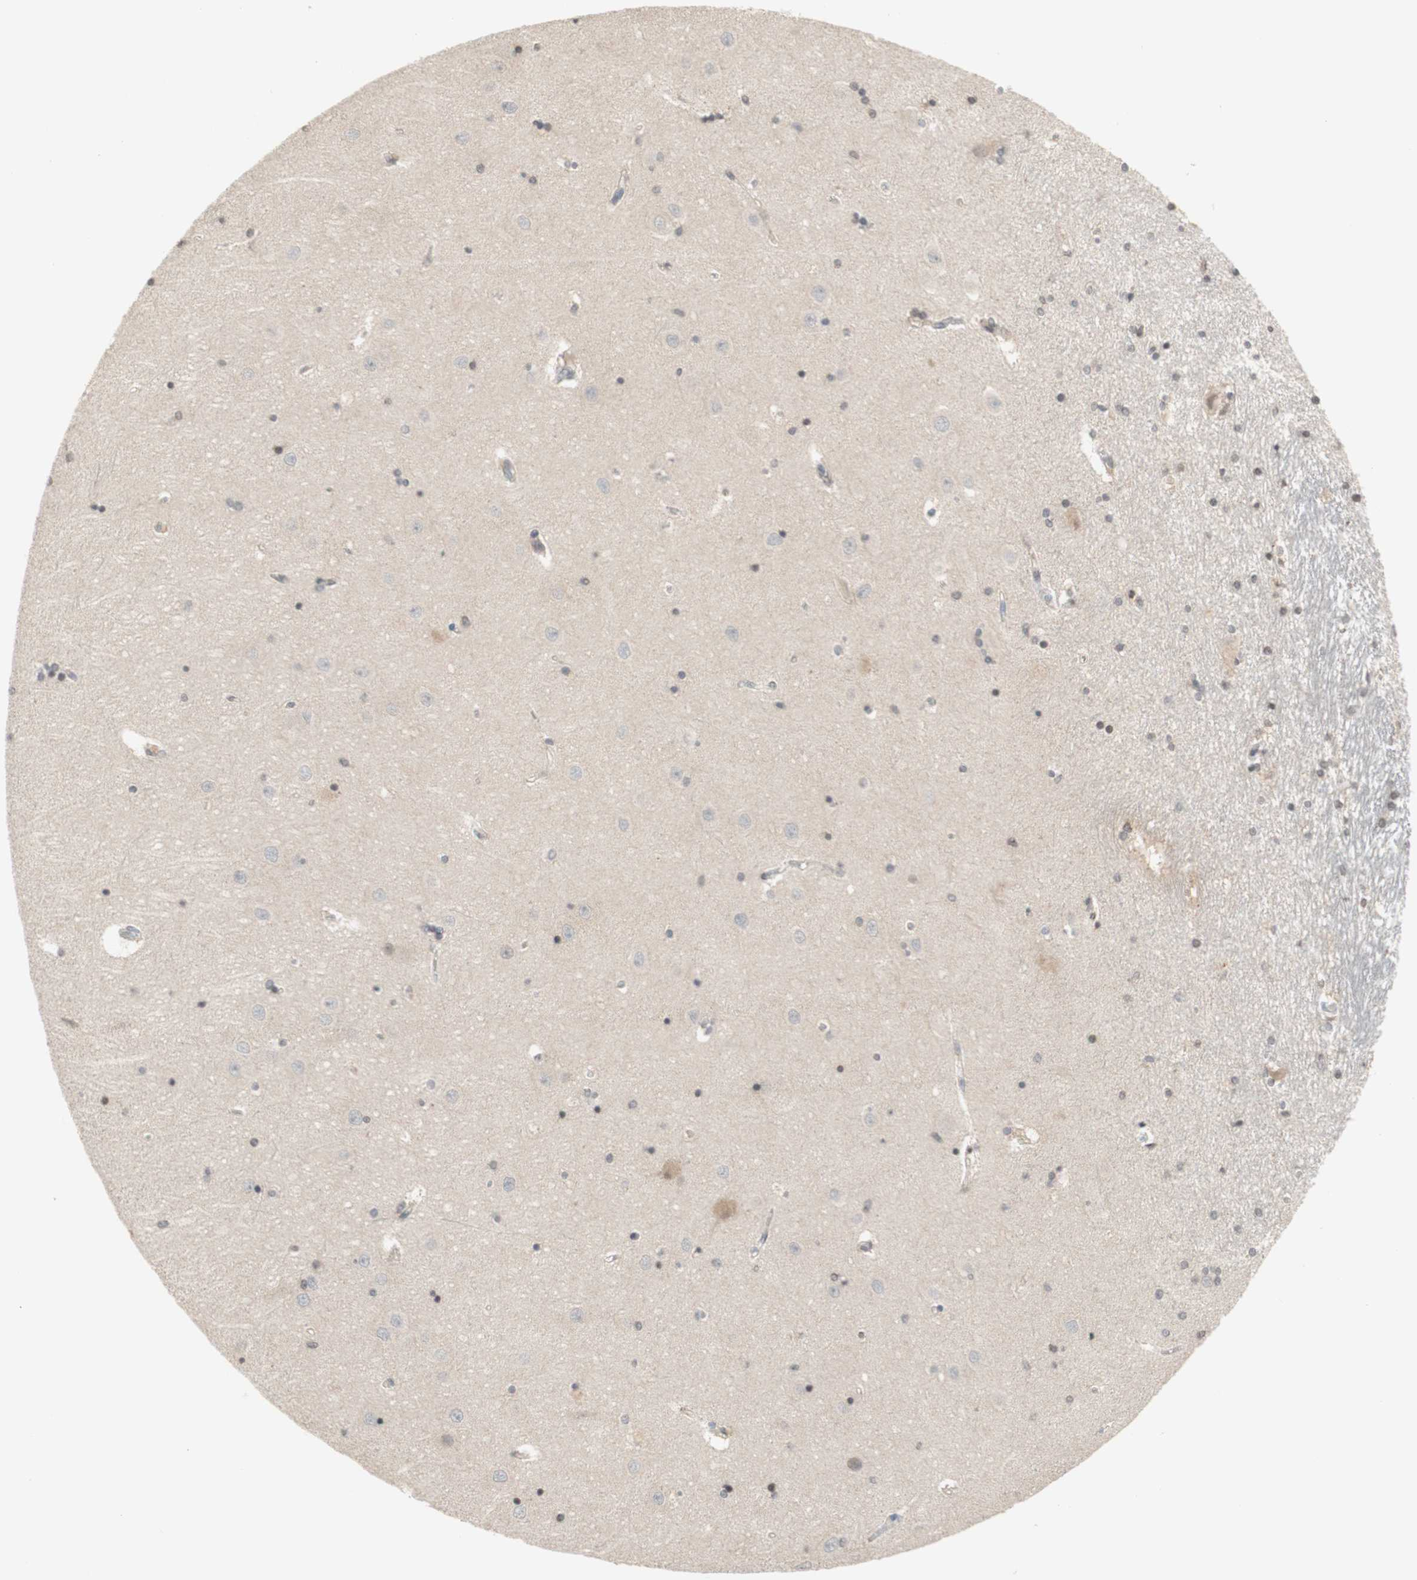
{"staining": {"intensity": "weak", "quantity": "25%-75%", "location": "nuclear"}, "tissue": "hippocampus", "cell_type": "Glial cells", "image_type": "normal", "snomed": [{"axis": "morphology", "description": "Normal tissue, NOS"}, {"axis": "topography", "description": "Hippocampus"}], "caption": "Weak nuclear expression is present in about 25%-75% of glial cells in unremarkable hippocampus. (DAB (3,3'-diaminobenzidine) IHC, brown staining for protein, blue staining for nuclei).", "gene": "GLI1", "patient": {"sex": "female", "age": 54}}